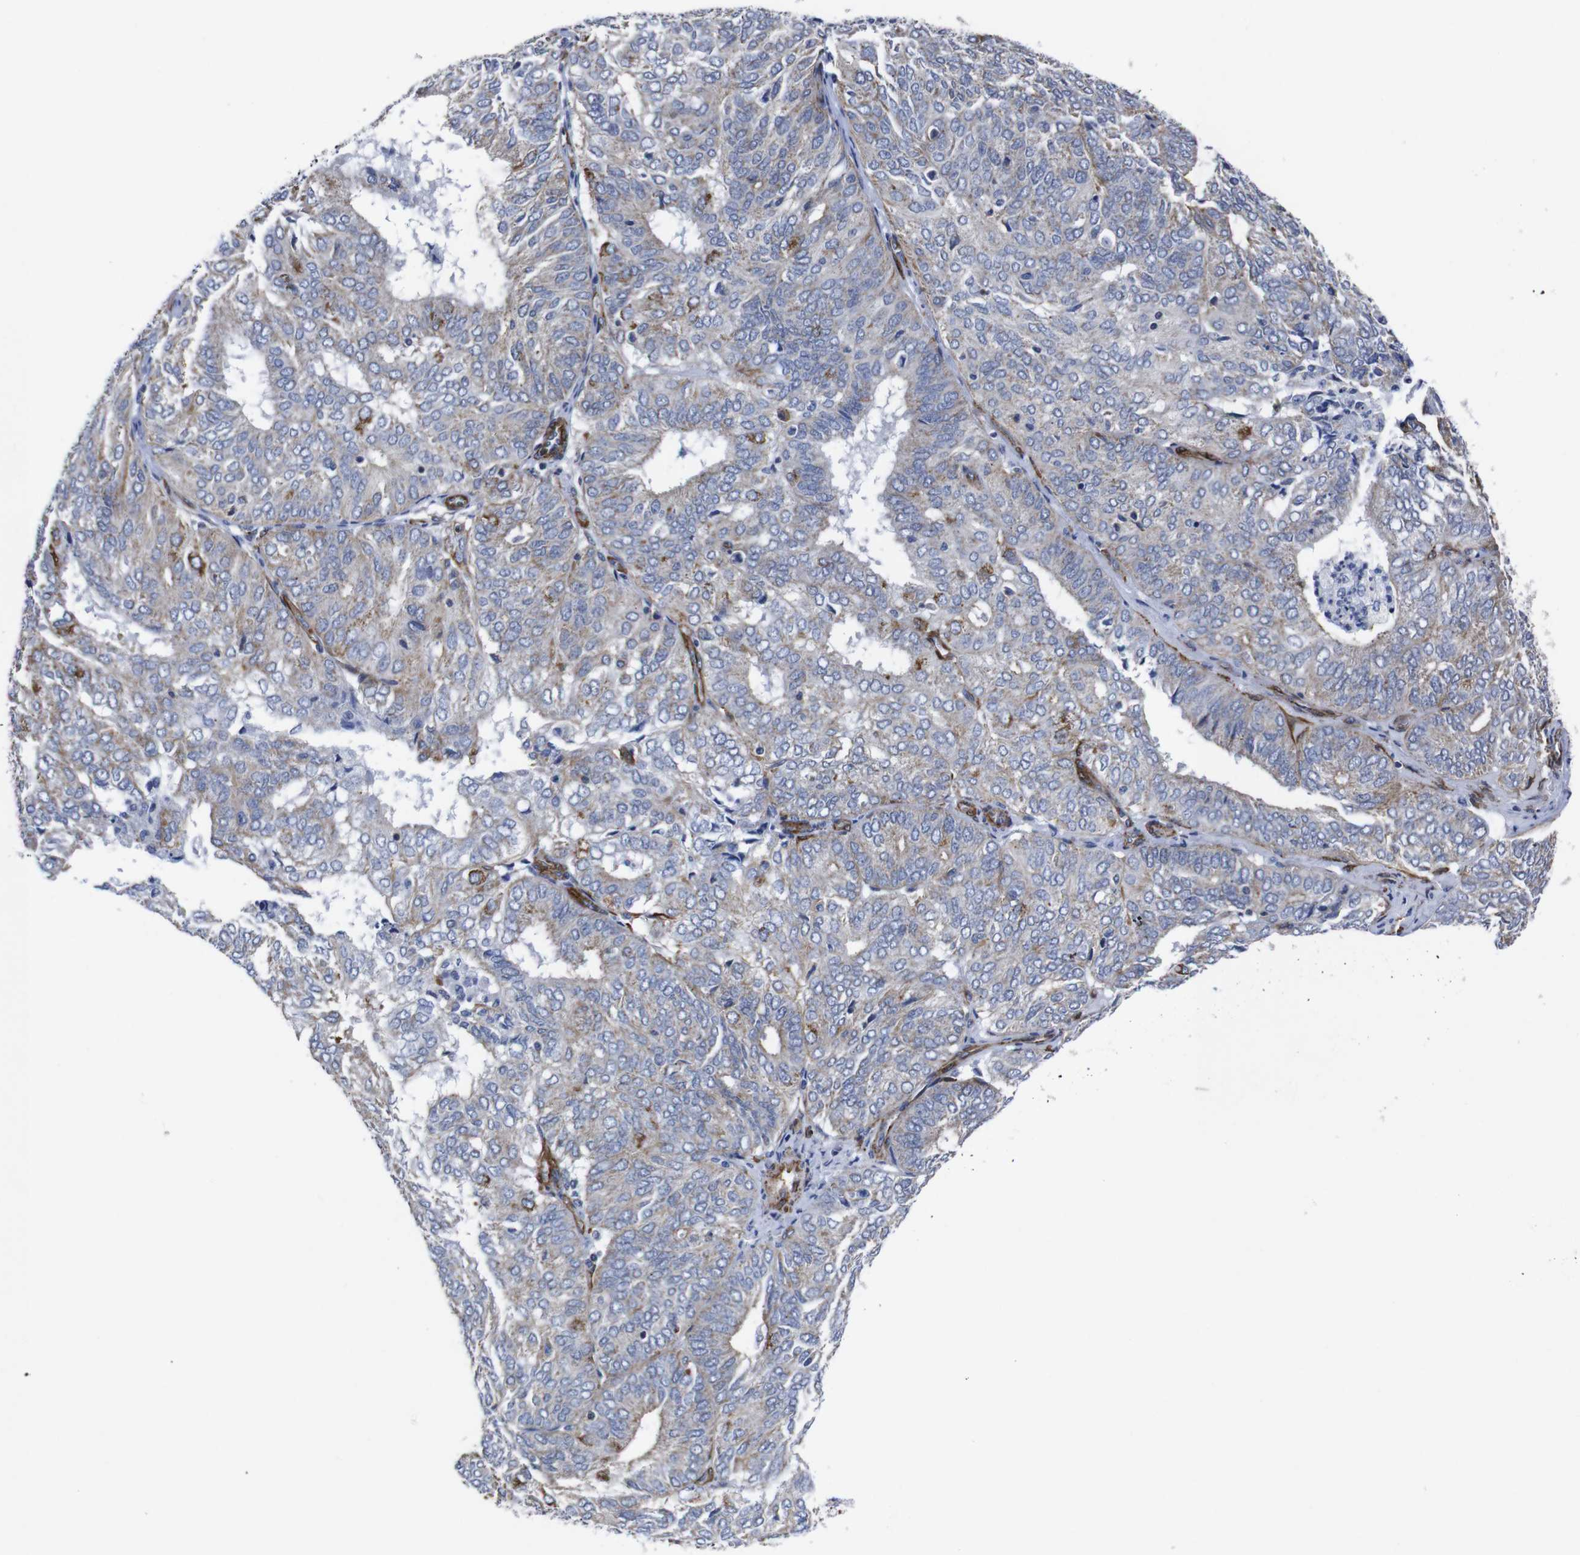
{"staining": {"intensity": "weak", "quantity": "25%-75%", "location": "cytoplasmic/membranous"}, "tissue": "endometrial cancer", "cell_type": "Tumor cells", "image_type": "cancer", "snomed": [{"axis": "morphology", "description": "Adenocarcinoma, NOS"}, {"axis": "topography", "description": "Uterus"}], "caption": "IHC photomicrograph of adenocarcinoma (endometrial) stained for a protein (brown), which displays low levels of weak cytoplasmic/membranous expression in about 25%-75% of tumor cells.", "gene": "WNT10A", "patient": {"sex": "female", "age": 60}}